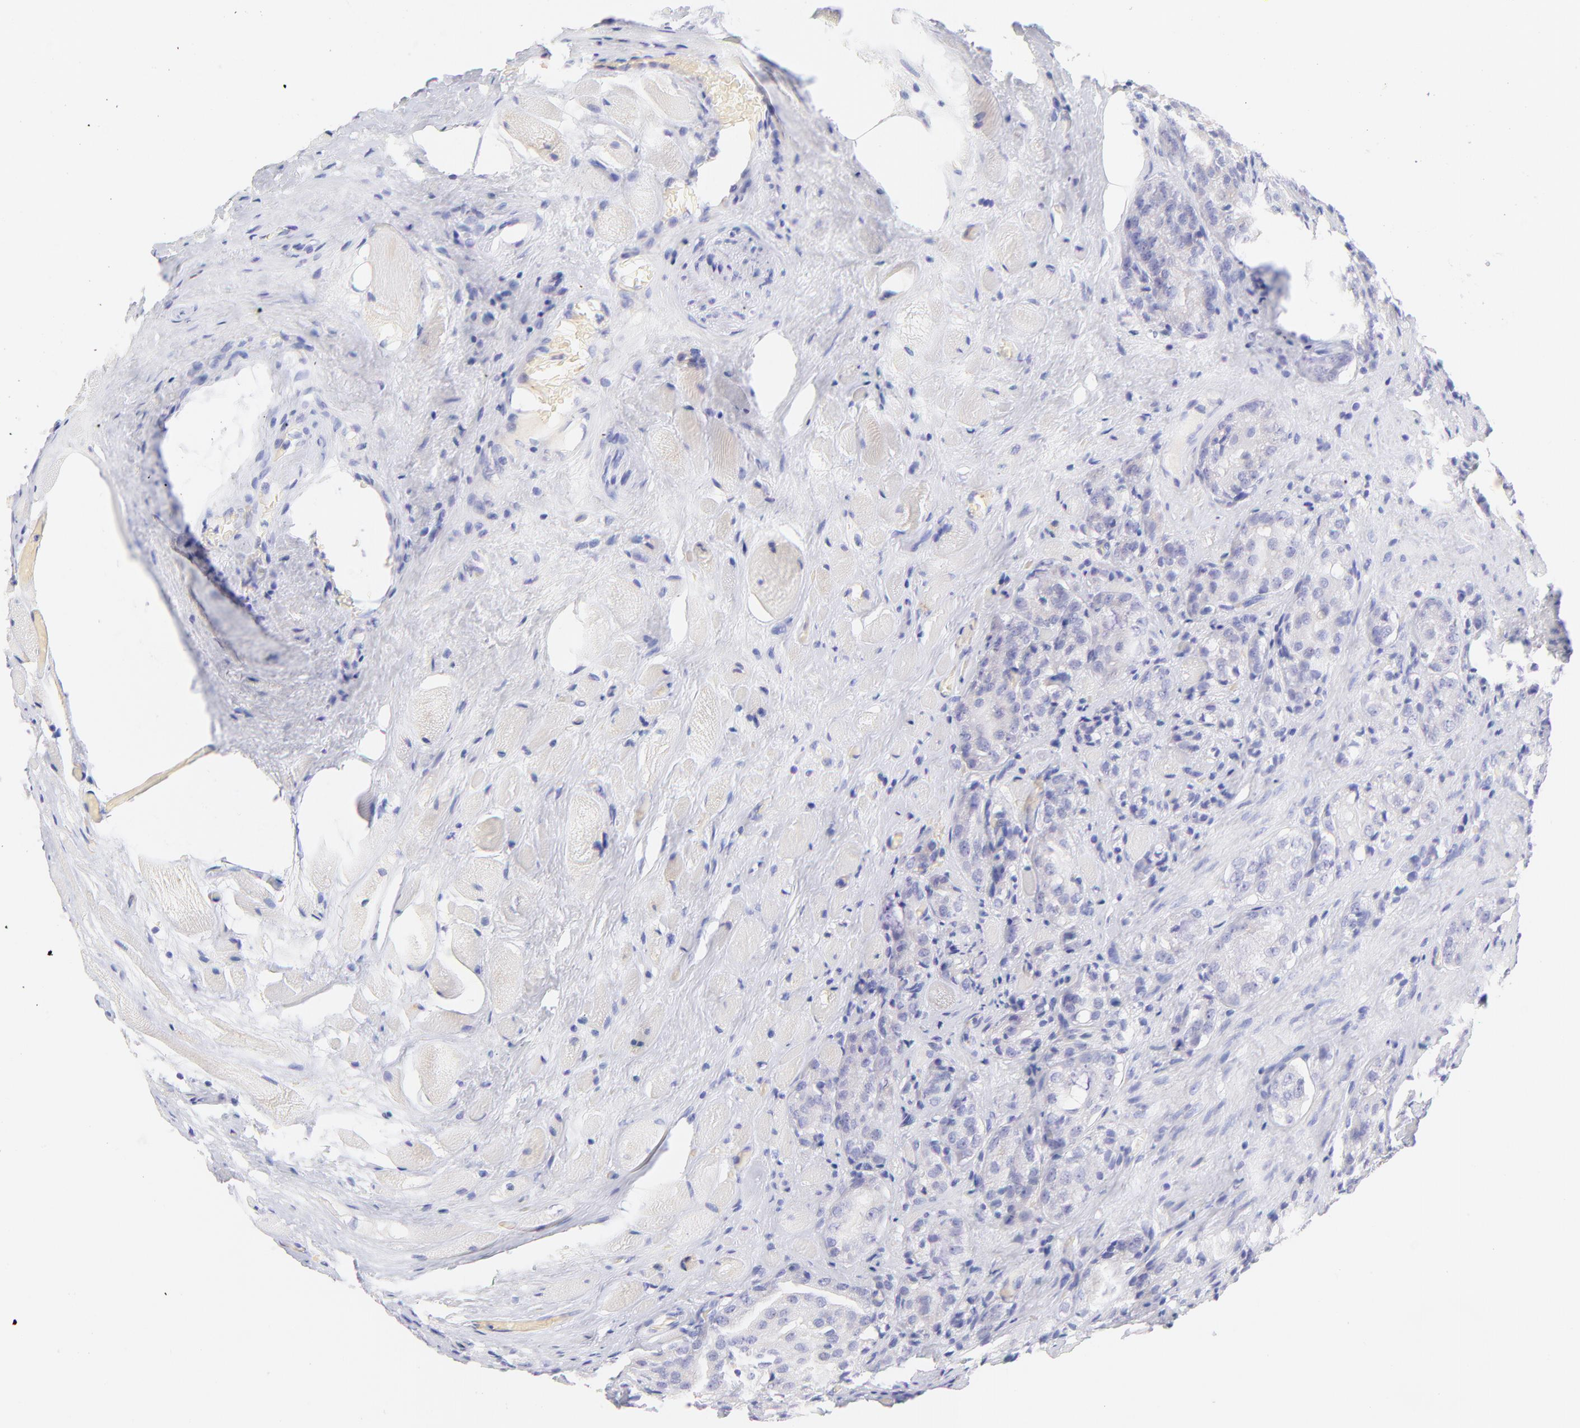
{"staining": {"intensity": "negative", "quantity": "none", "location": "none"}, "tissue": "prostate cancer", "cell_type": "Tumor cells", "image_type": "cancer", "snomed": [{"axis": "morphology", "description": "Adenocarcinoma, Medium grade"}, {"axis": "topography", "description": "Prostate"}], "caption": "Protein analysis of prostate cancer shows no significant expression in tumor cells.", "gene": "FRMPD3", "patient": {"sex": "male", "age": 60}}